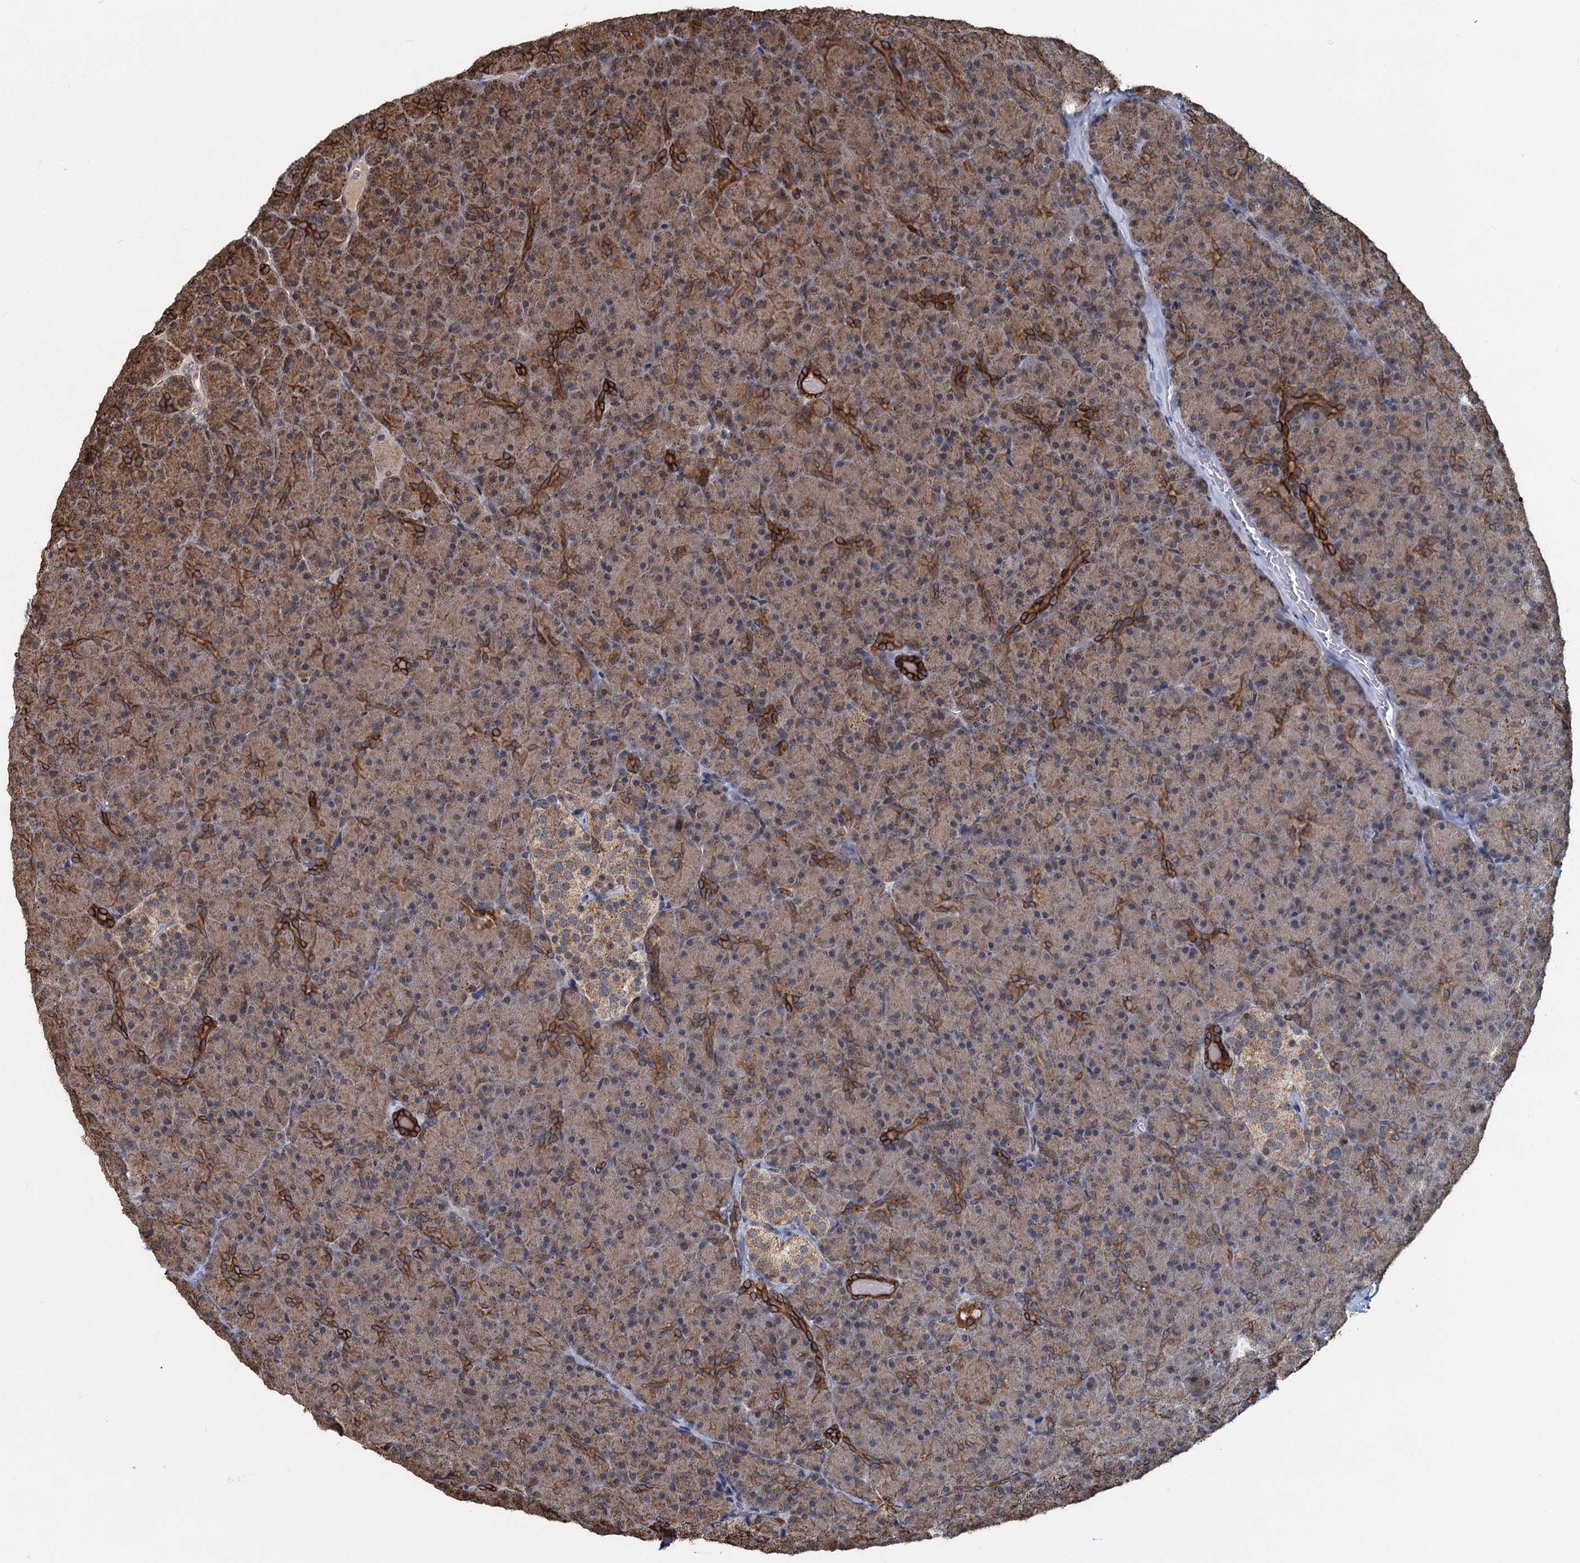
{"staining": {"intensity": "moderate", "quantity": ">75%", "location": "cytoplasmic/membranous"}, "tissue": "pancreas", "cell_type": "Exocrine glandular cells", "image_type": "normal", "snomed": [{"axis": "morphology", "description": "Normal tissue, NOS"}, {"axis": "topography", "description": "Pancreas"}], "caption": "Protein staining shows moderate cytoplasmic/membranous expression in about >75% of exocrine glandular cells in normal pancreas.", "gene": "RITA1", "patient": {"sex": "male", "age": 36}}